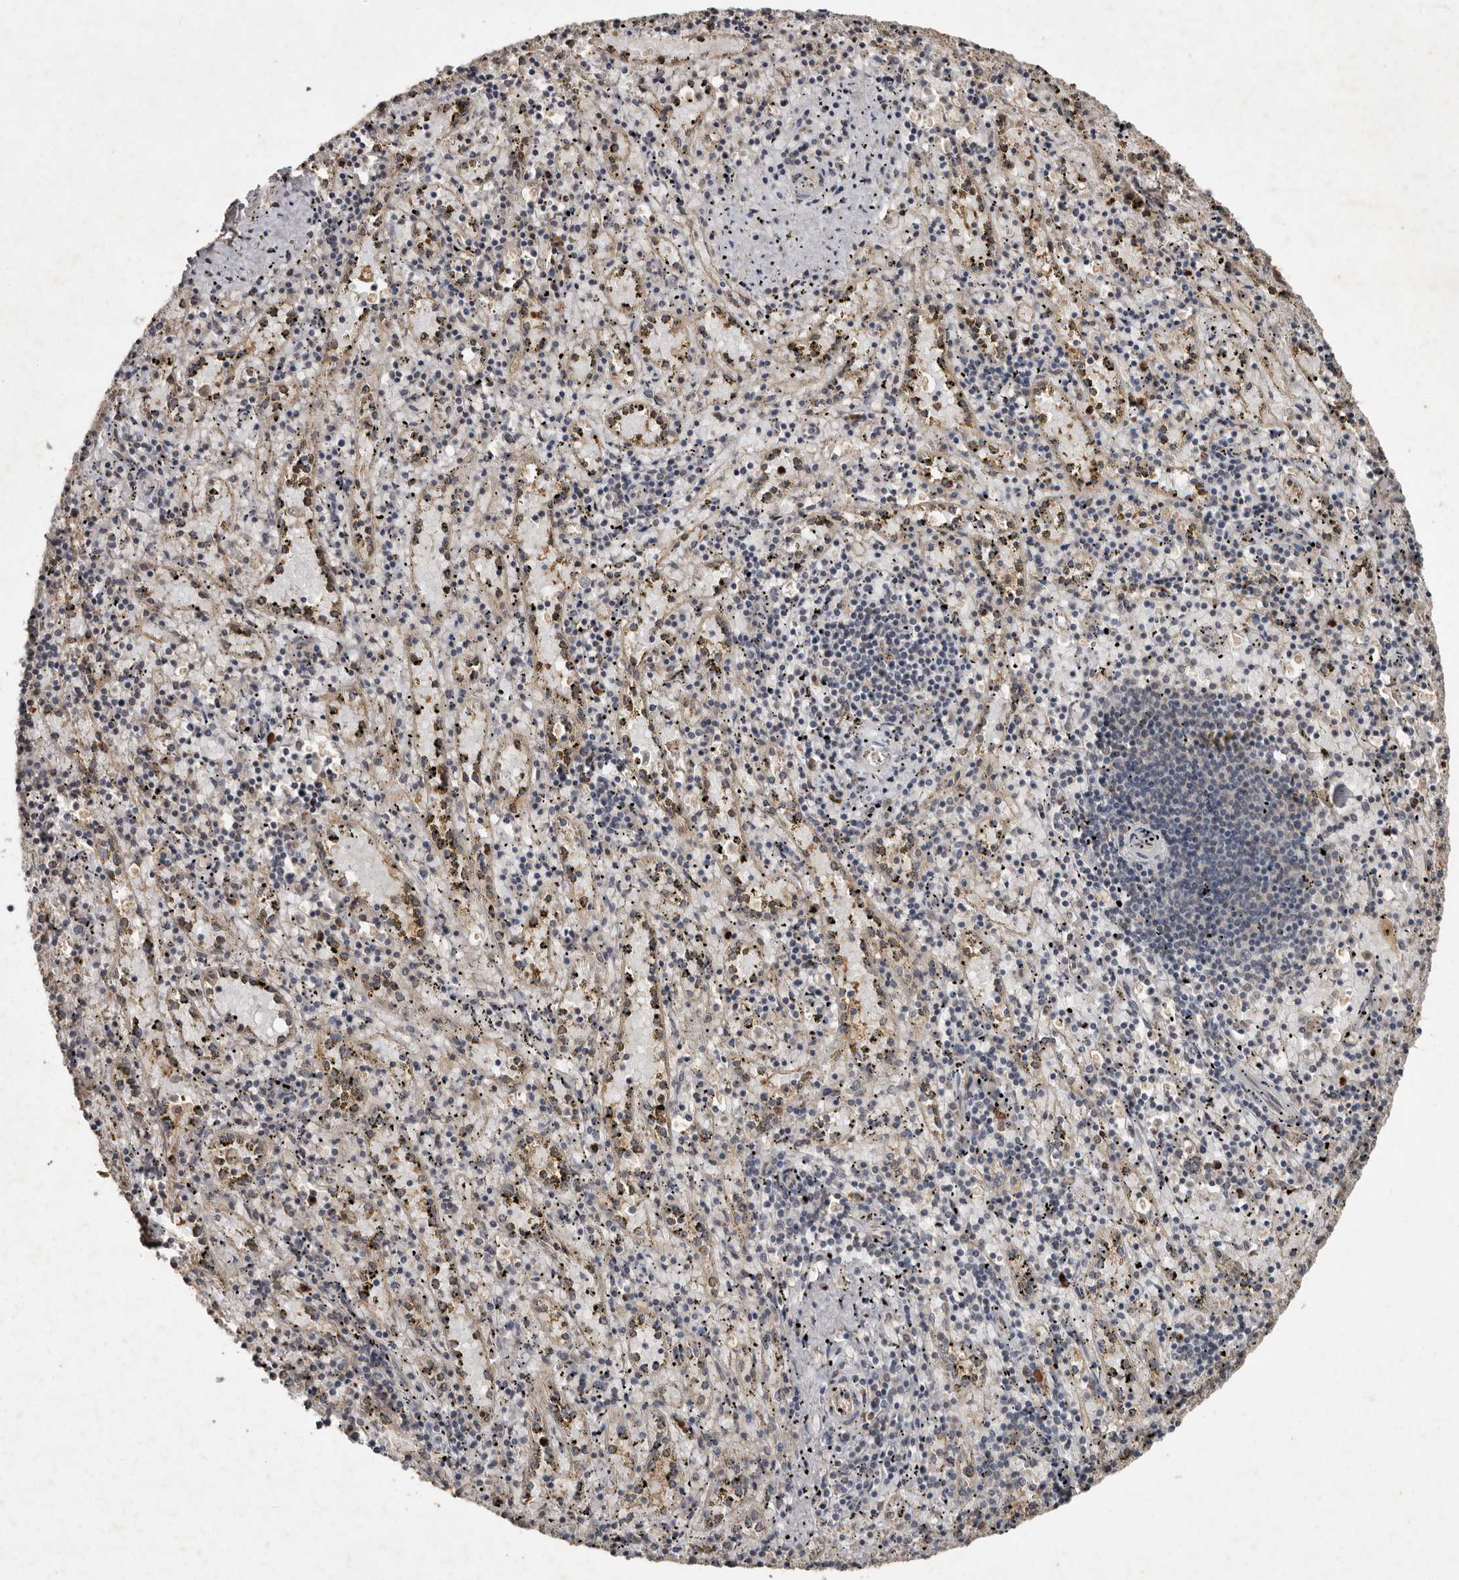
{"staining": {"intensity": "moderate", "quantity": "<25%", "location": "cytoplasmic/membranous"}, "tissue": "spleen", "cell_type": "Cells in red pulp", "image_type": "normal", "snomed": [{"axis": "morphology", "description": "Normal tissue, NOS"}, {"axis": "topography", "description": "Spleen"}], "caption": "High-power microscopy captured an immunohistochemistry (IHC) photomicrograph of normal spleen, revealing moderate cytoplasmic/membranous positivity in about <25% of cells in red pulp.", "gene": "KIF26B", "patient": {"sex": "male", "age": 11}}